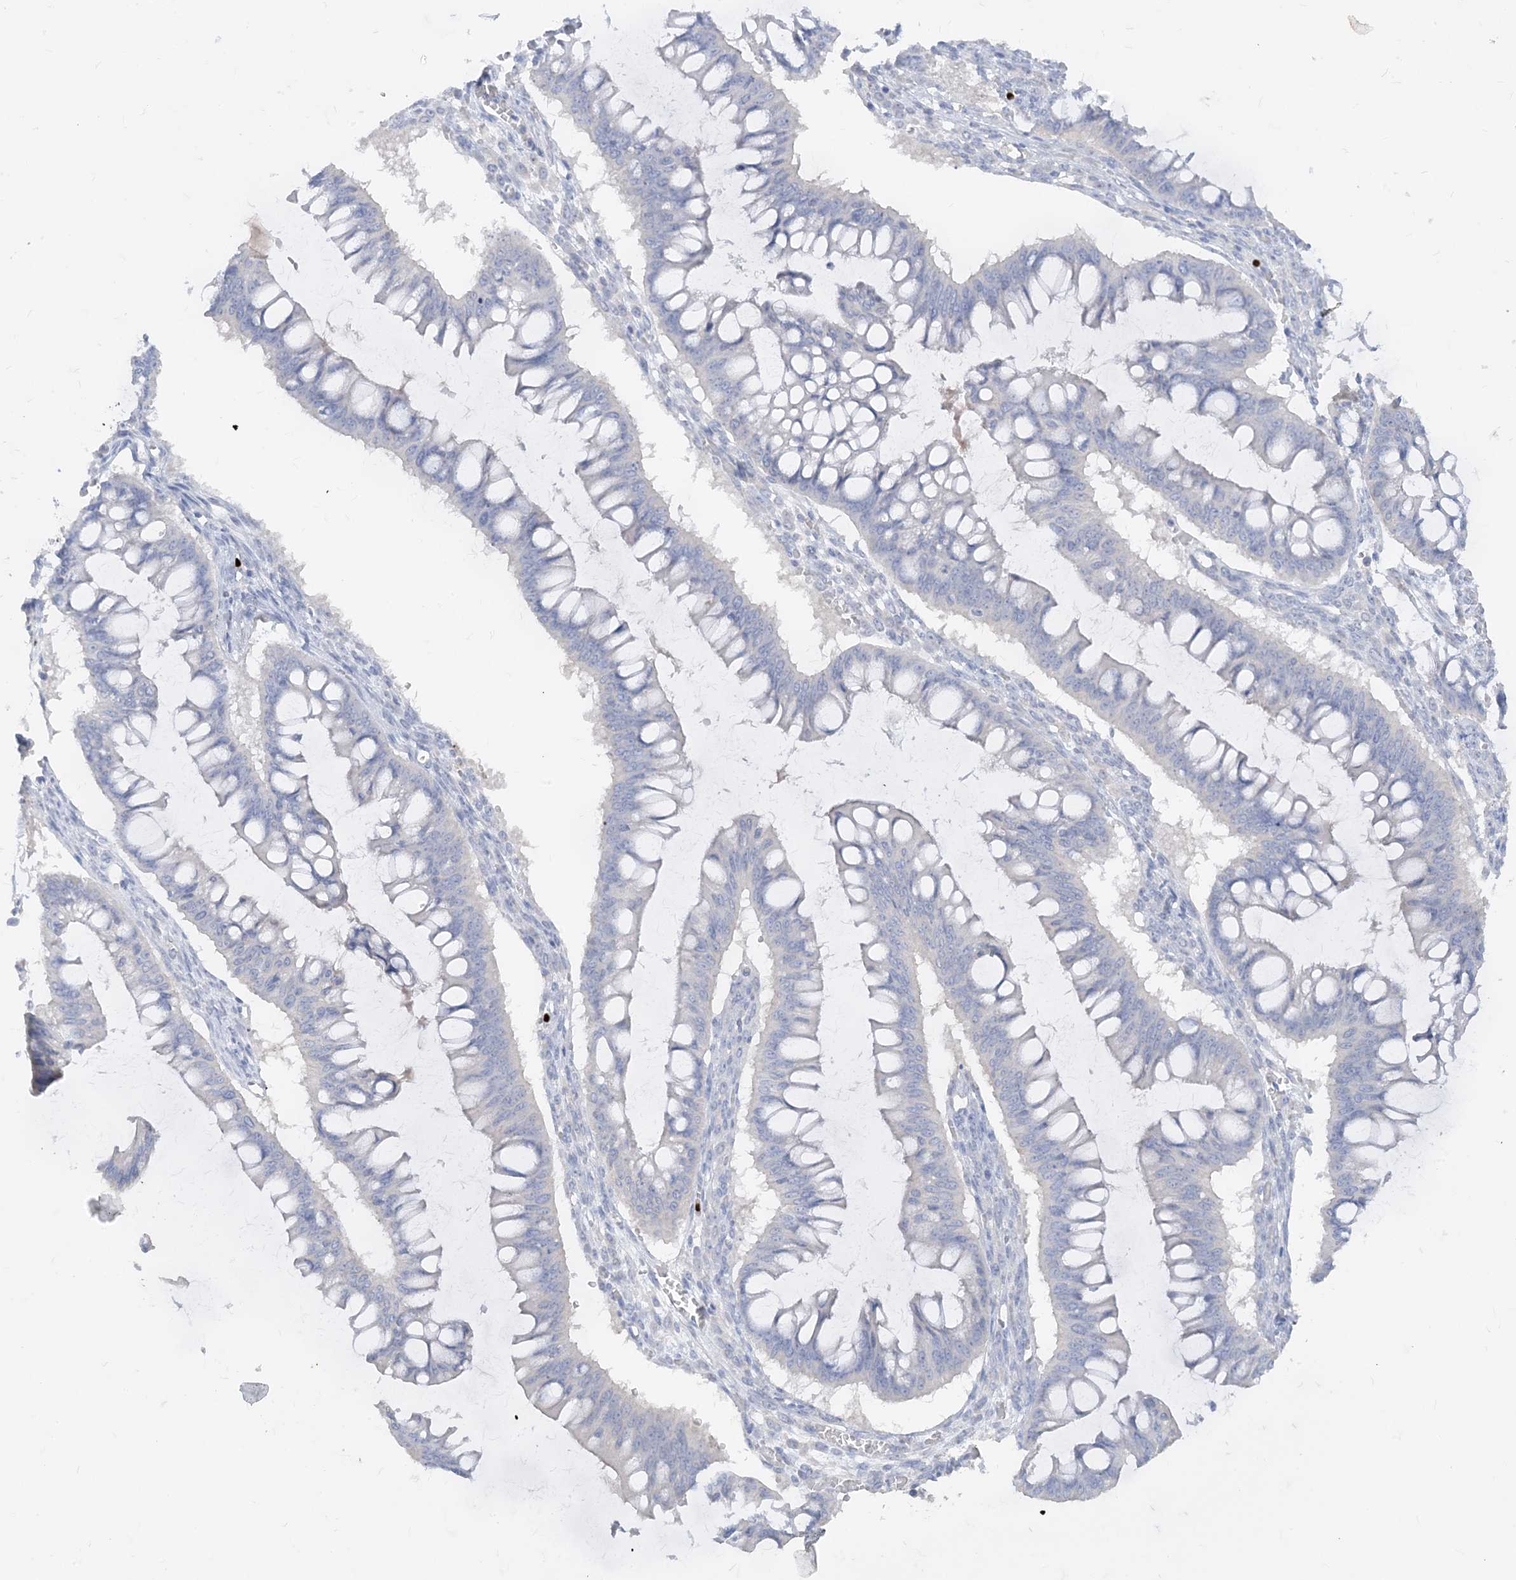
{"staining": {"intensity": "negative", "quantity": "none", "location": "none"}, "tissue": "ovarian cancer", "cell_type": "Tumor cells", "image_type": "cancer", "snomed": [{"axis": "morphology", "description": "Cystadenocarcinoma, mucinous, NOS"}, {"axis": "topography", "description": "Ovary"}], "caption": "This photomicrograph is of mucinous cystadenocarcinoma (ovarian) stained with immunohistochemistry to label a protein in brown with the nuclei are counter-stained blue. There is no positivity in tumor cells.", "gene": "TBX21", "patient": {"sex": "female", "age": 73}}